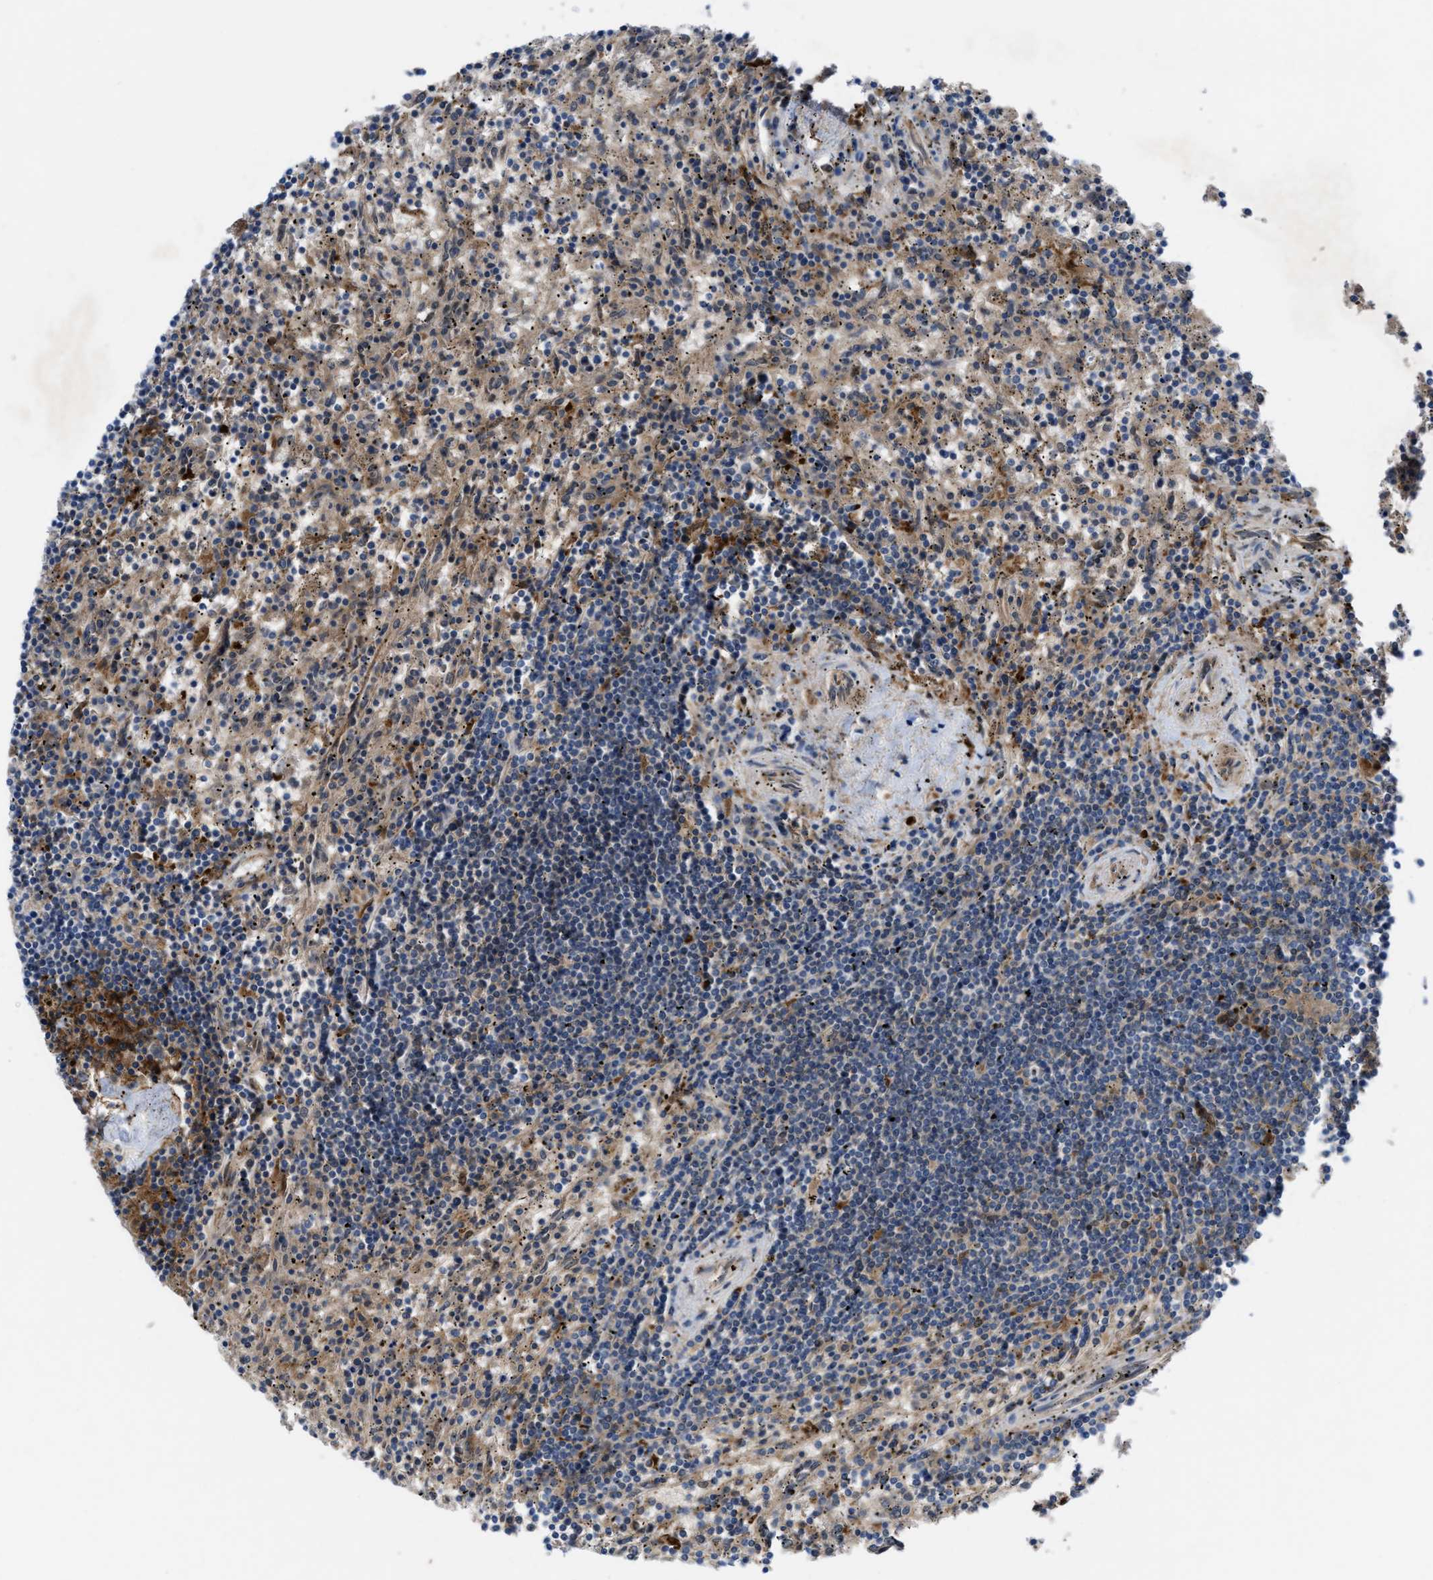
{"staining": {"intensity": "weak", "quantity": "25%-75%", "location": "cytoplasmic/membranous"}, "tissue": "lymphoma", "cell_type": "Tumor cells", "image_type": "cancer", "snomed": [{"axis": "morphology", "description": "Malignant lymphoma, non-Hodgkin's type, Low grade"}, {"axis": "topography", "description": "Spleen"}], "caption": "Low-grade malignant lymphoma, non-Hodgkin's type tissue reveals weak cytoplasmic/membranous positivity in approximately 25%-75% of tumor cells, visualized by immunohistochemistry. Using DAB (brown) and hematoxylin (blue) stains, captured at high magnification using brightfield microscopy.", "gene": "BAZ2B", "patient": {"sex": "male", "age": 76}}